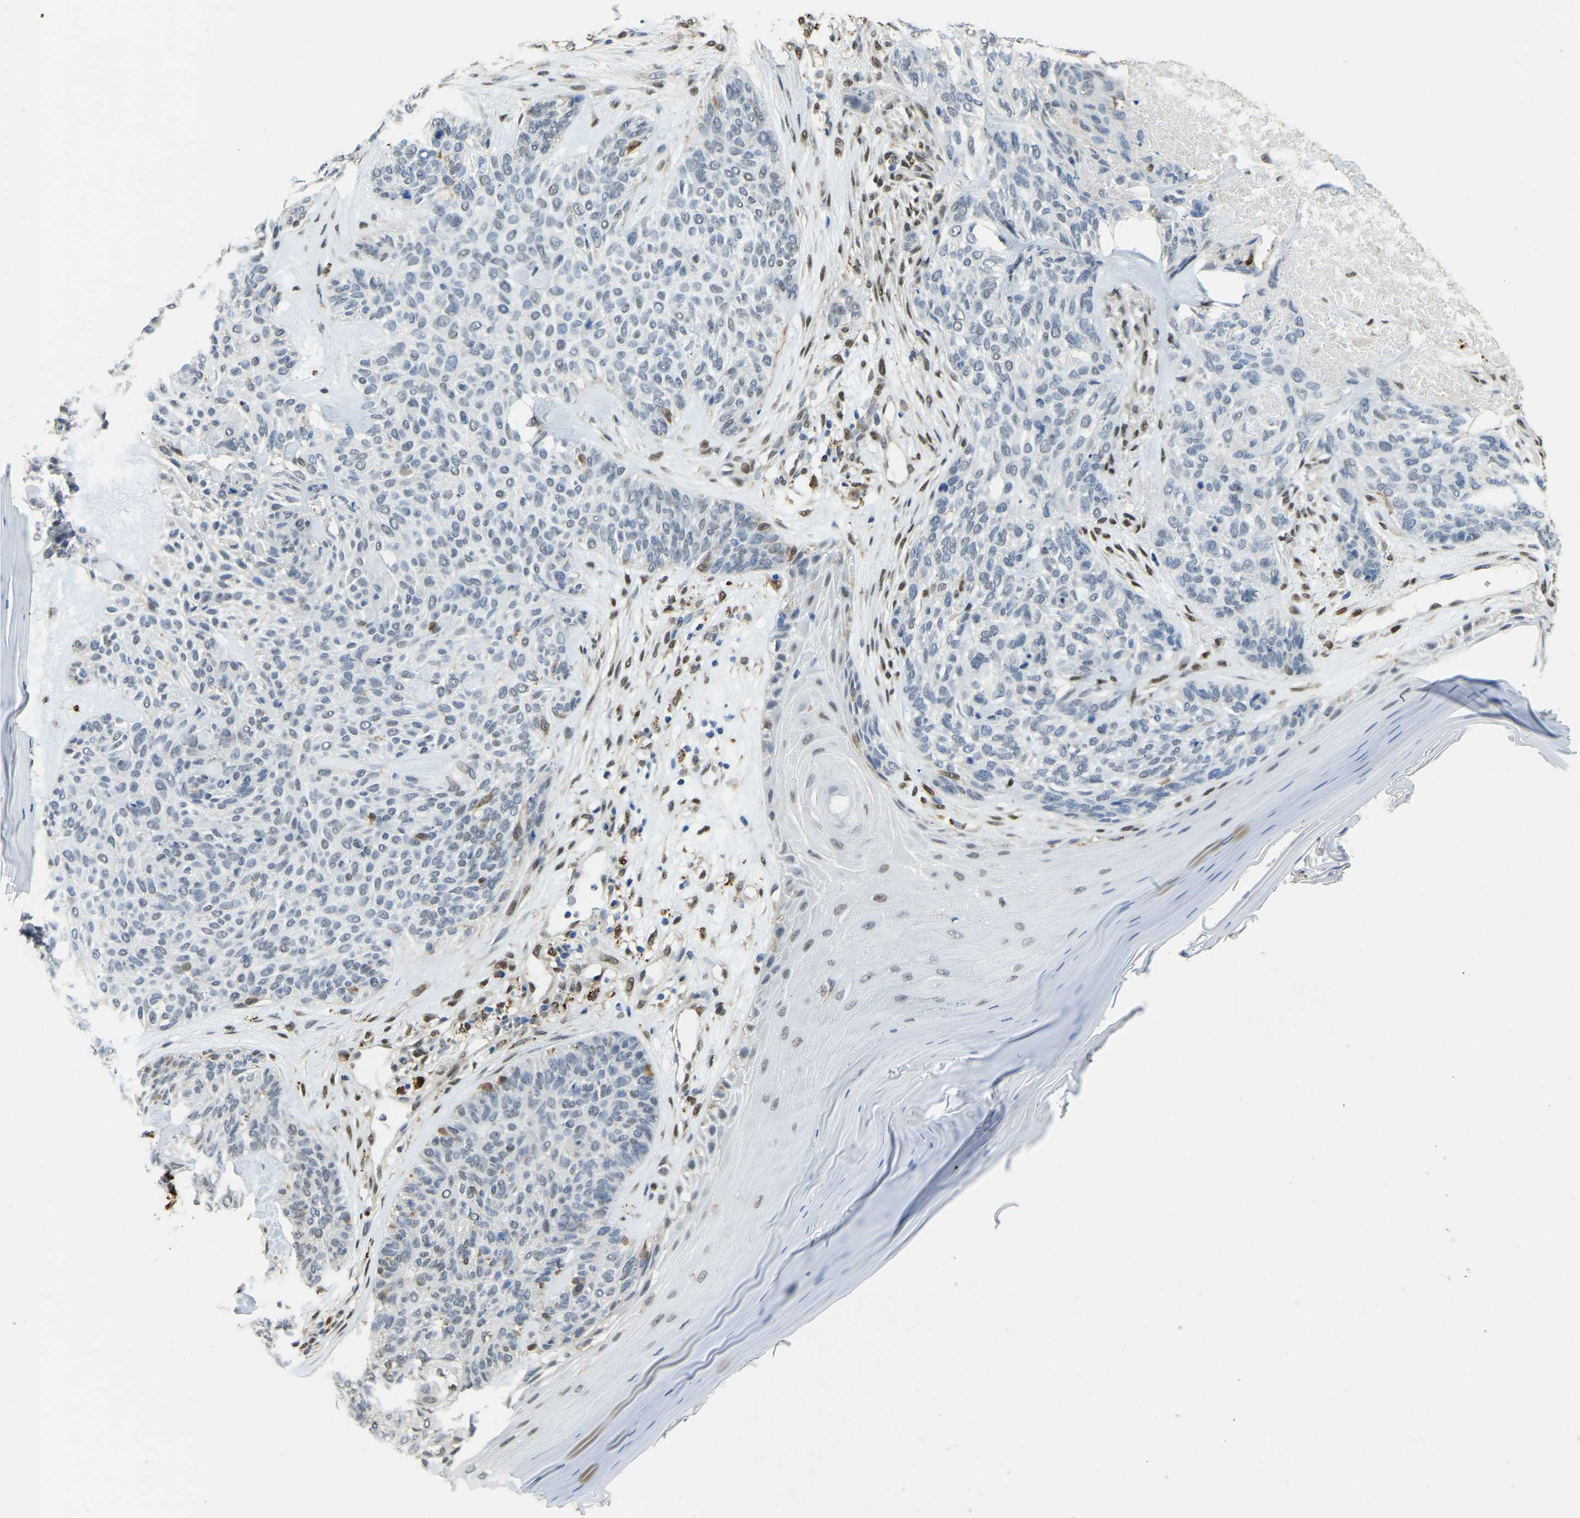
{"staining": {"intensity": "negative", "quantity": "none", "location": "none"}, "tissue": "skin cancer", "cell_type": "Tumor cells", "image_type": "cancer", "snomed": [{"axis": "morphology", "description": "Basal cell carcinoma"}, {"axis": "topography", "description": "Skin"}], "caption": "The histopathology image shows no staining of tumor cells in skin cancer (basal cell carcinoma). The staining is performed using DAB (3,3'-diaminobenzidine) brown chromogen with nuclei counter-stained in using hematoxylin.", "gene": "NANS", "patient": {"sex": "male", "age": 55}}